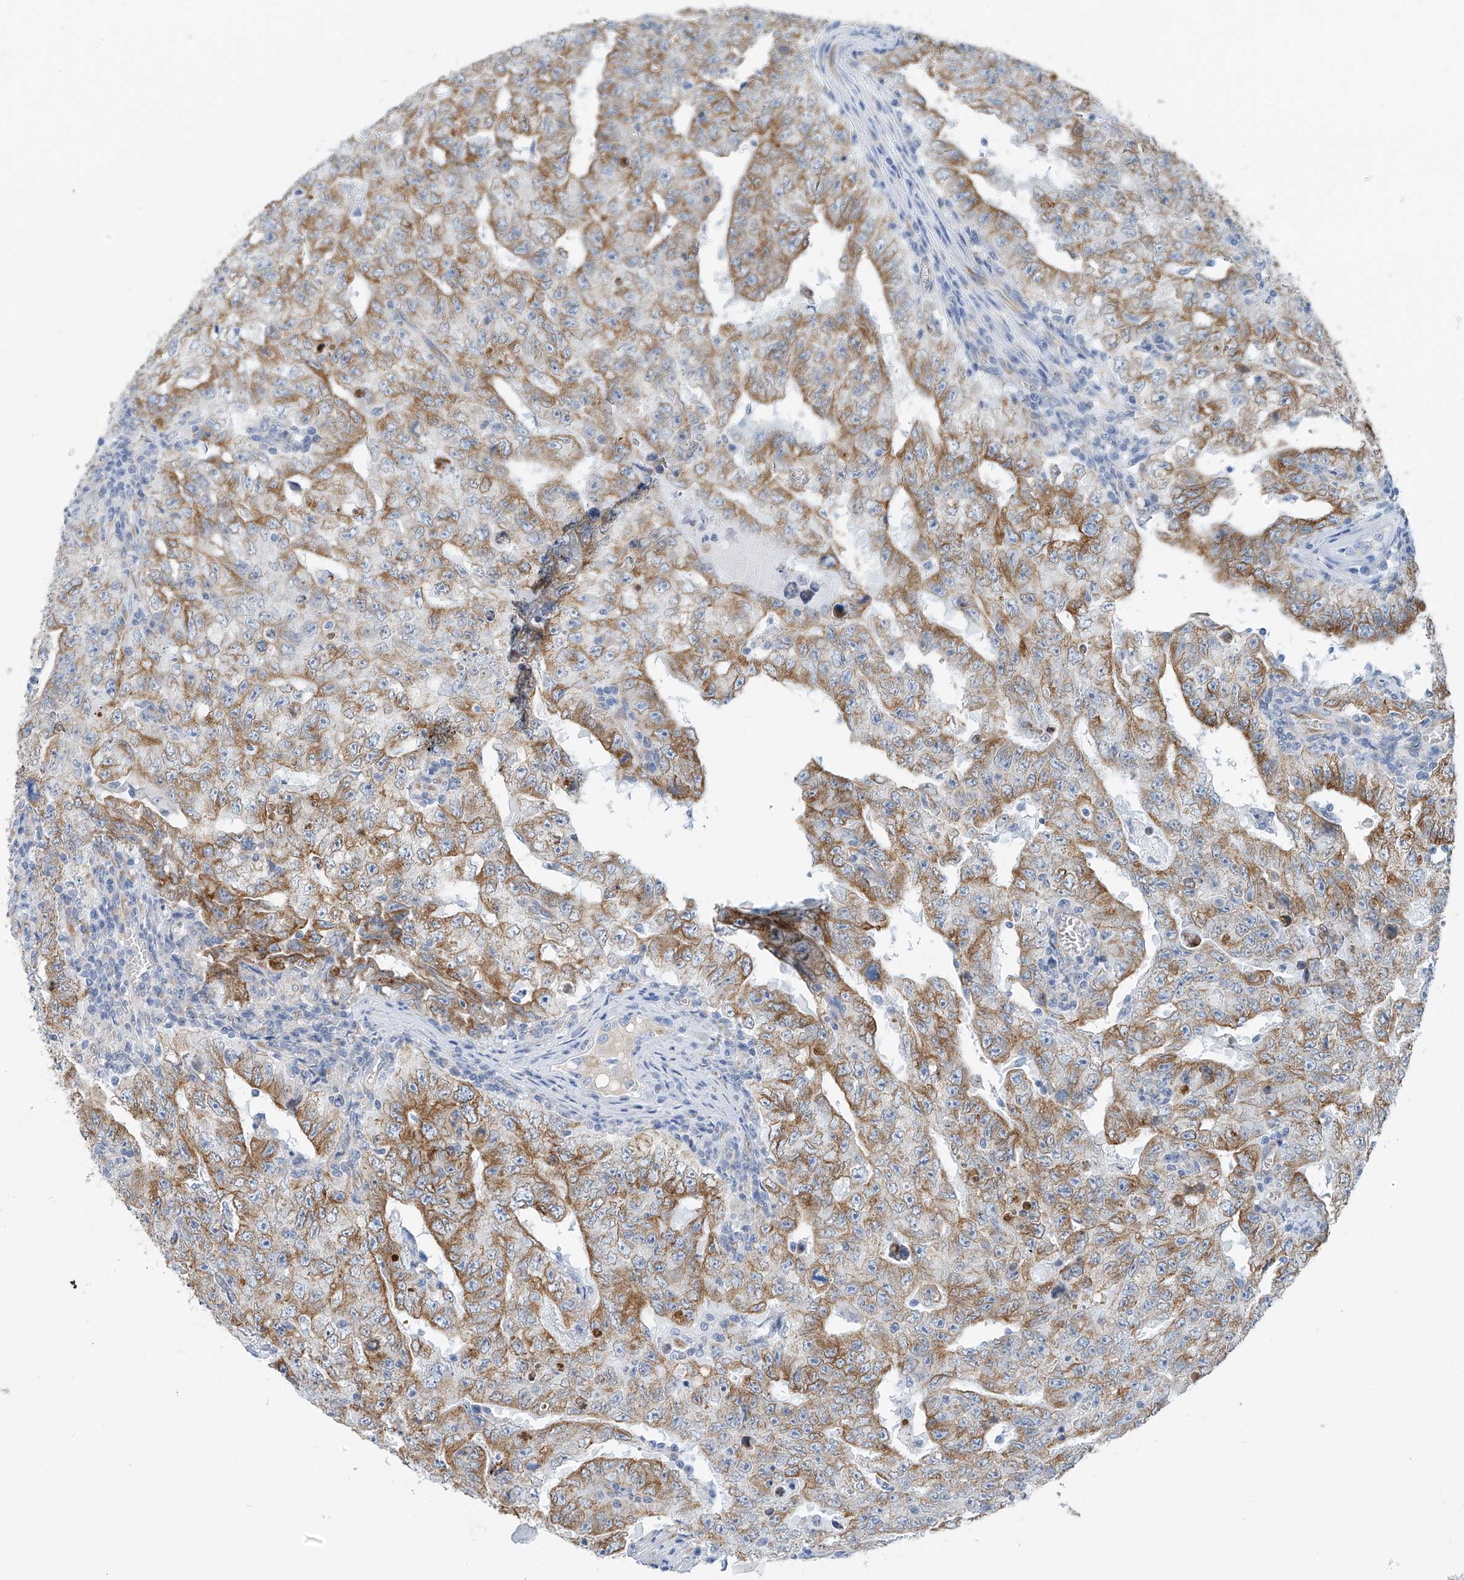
{"staining": {"intensity": "moderate", "quantity": ">75%", "location": "cytoplasmic/membranous"}, "tissue": "testis cancer", "cell_type": "Tumor cells", "image_type": "cancer", "snomed": [{"axis": "morphology", "description": "Carcinoma, Embryonal, NOS"}, {"axis": "topography", "description": "Testis"}], "caption": "Immunohistochemical staining of human testis cancer (embryonal carcinoma) exhibits medium levels of moderate cytoplasmic/membranous expression in approximately >75% of tumor cells.", "gene": "RCN2", "patient": {"sex": "male", "age": 26}}